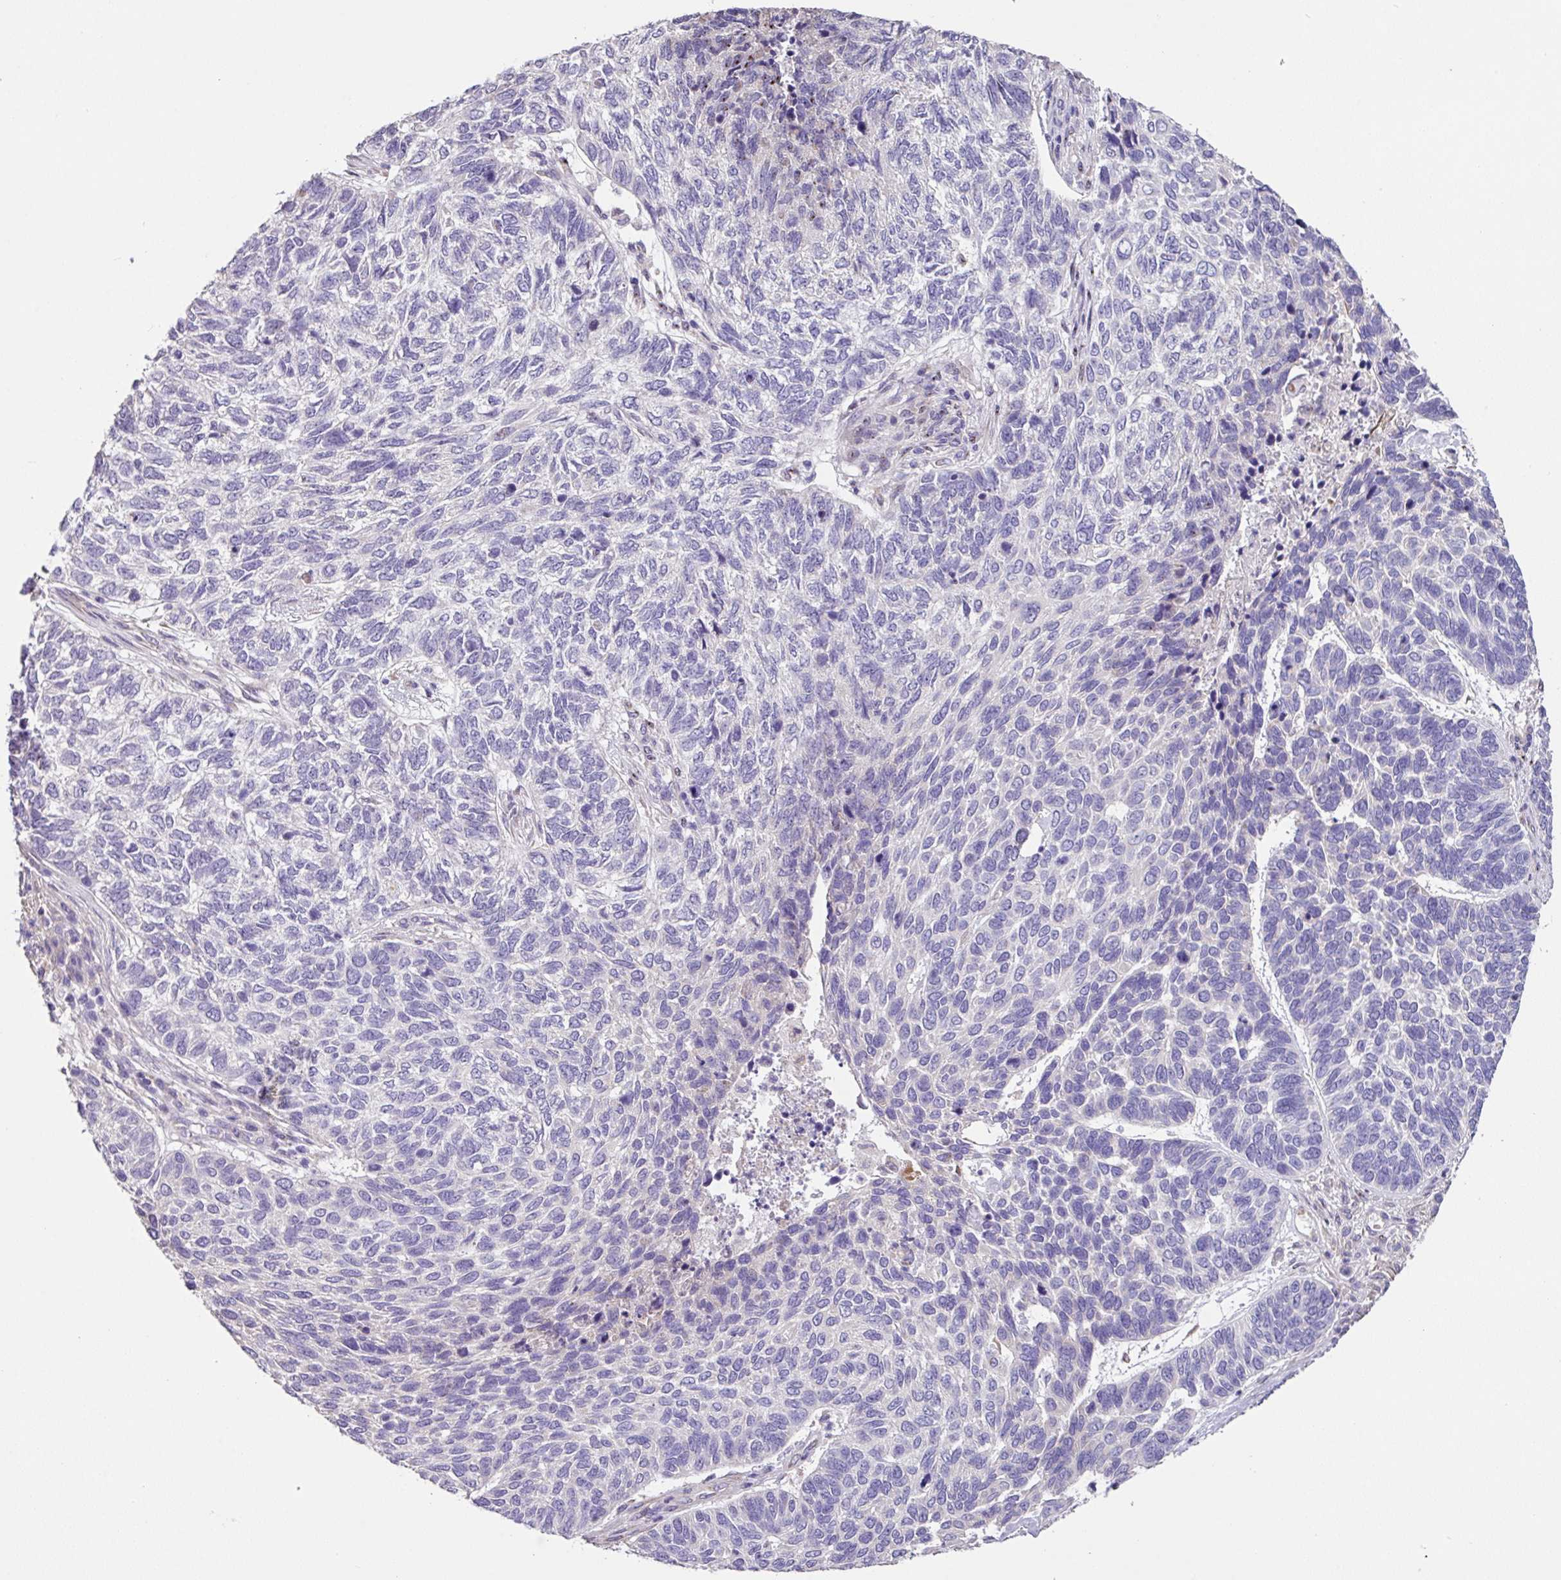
{"staining": {"intensity": "negative", "quantity": "none", "location": "none"}, "tissue": "skin cancer", "cell_type": "Tumor cells", "image_type": "cancer", "snomed": [{"axis": "morphology", "description": "Basal cell carcinoma"}, {"axis": "topography", "description": "Skin"}], "caption": "Human skin cancer stained for a protein using immunohistochemistry (IHC) demonstrates no expression in tumor cells.", "gene": "ZG16", "patient": {"sex": "female", "age": 65}}